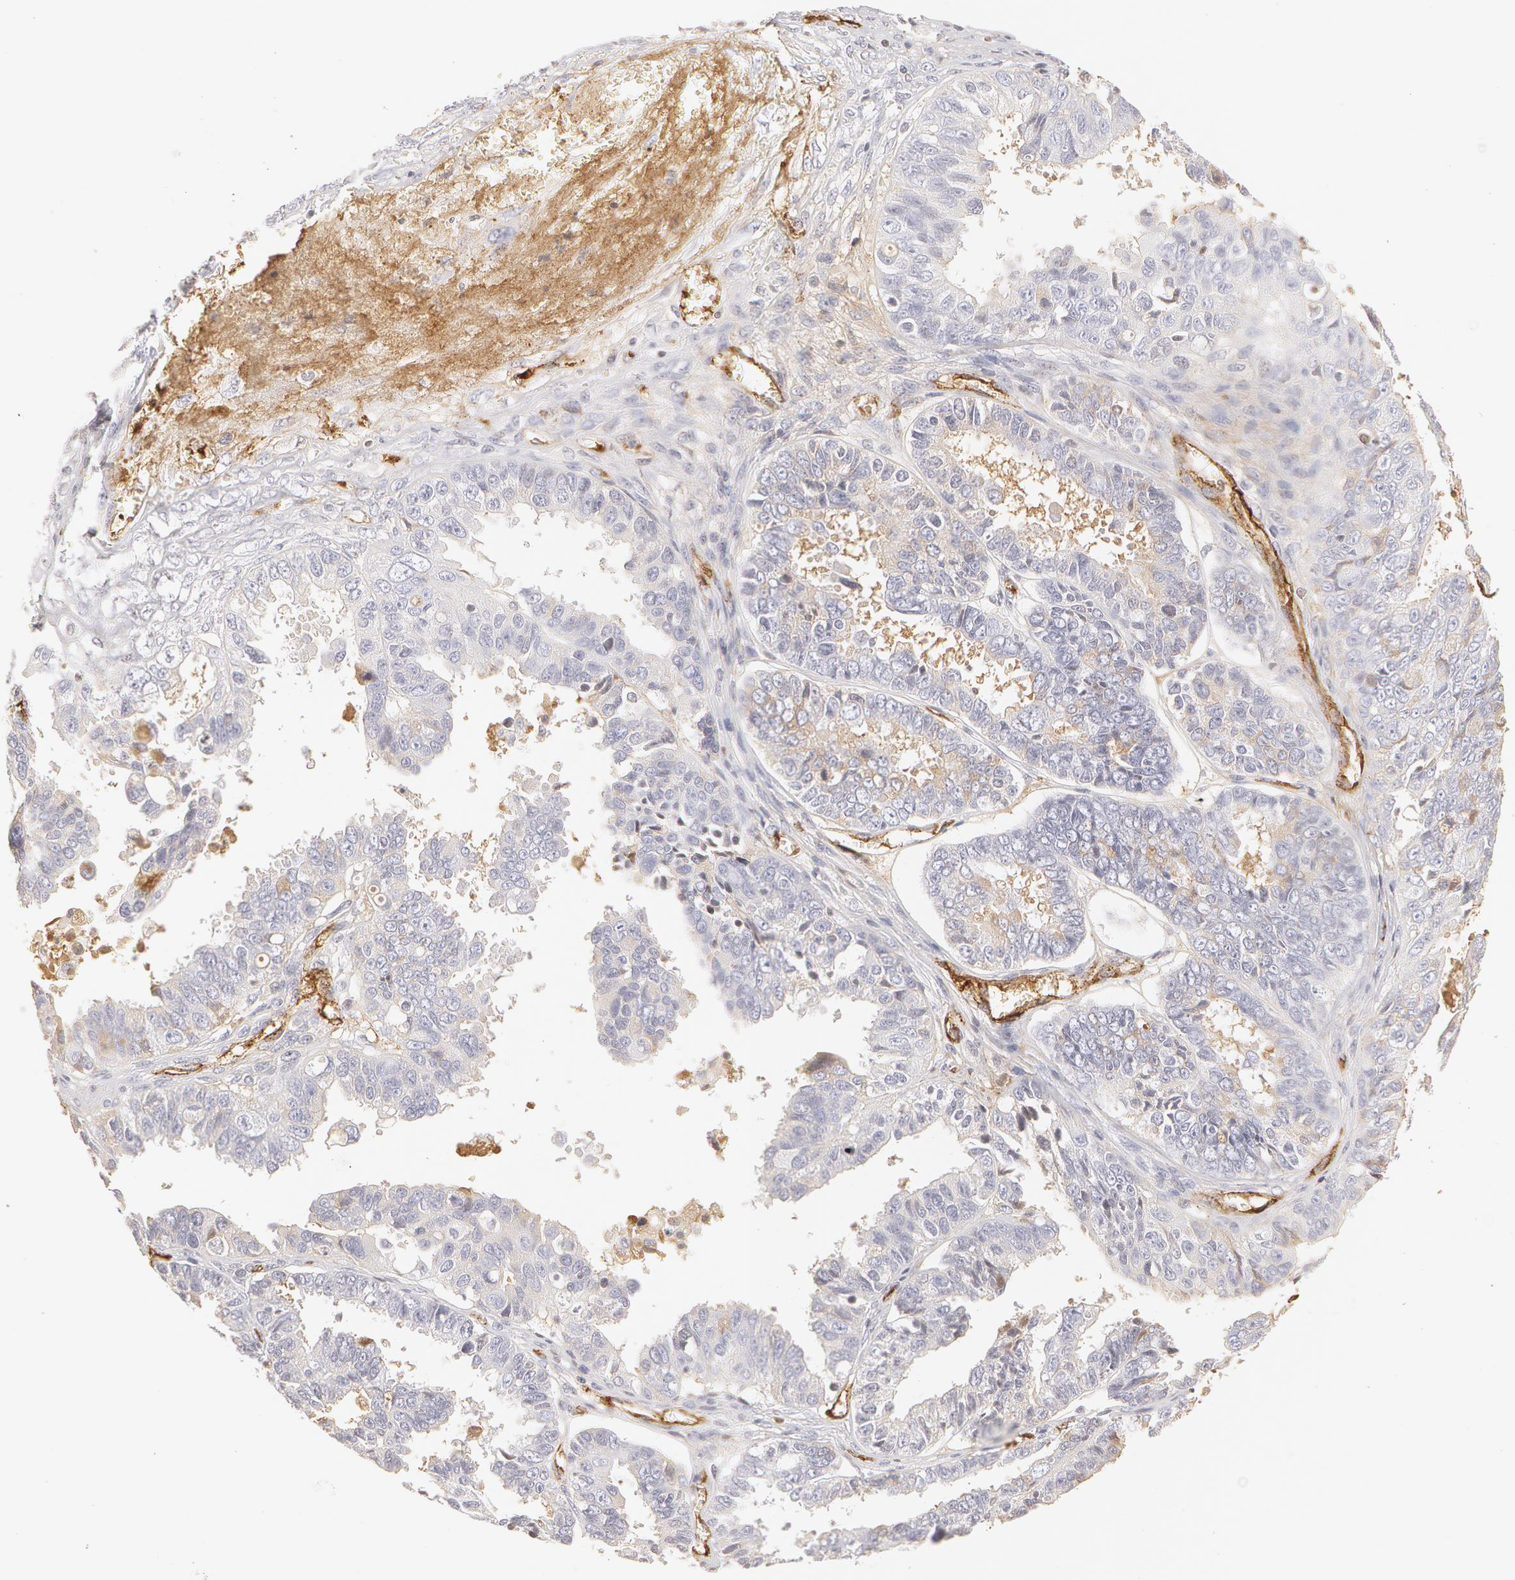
{"staining": {"intensity": "negative", "quantity": "none", "location": "none"}, "tissue": "ovarian cancer", "cell_type": "Tumor cells", "image_type": "cancer", "snomed": [{"axis": "morphology", "description": "Carcinoma, endometroid"}, {"axis": "topography", "description": "Ovary"}], "caption": "Image shows no significant protein expression in tumor cells of ovarian cancer.", "gene": "VWF", "patient": {"sex": "female", "age": 85}}